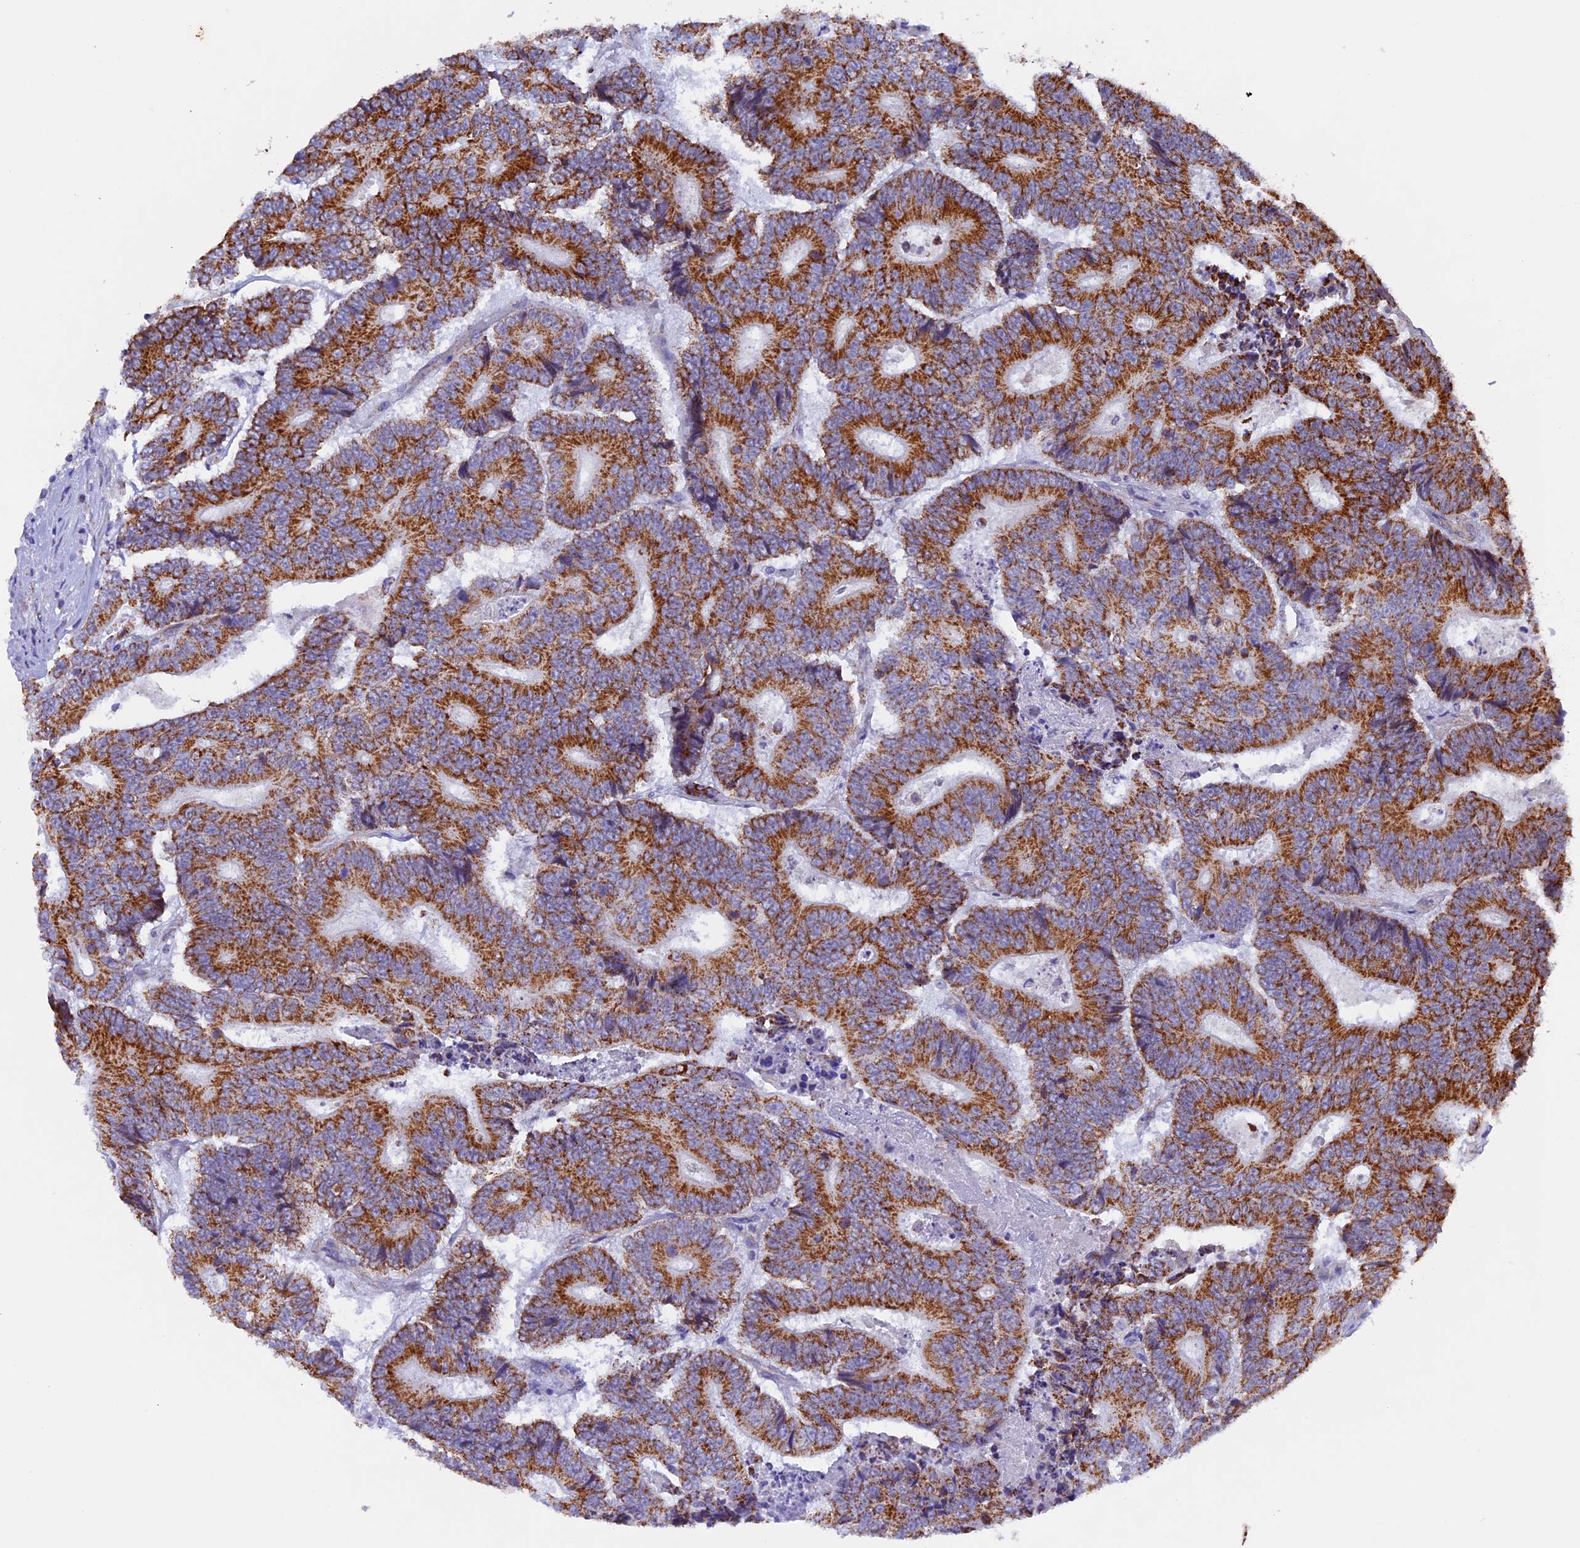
{"staining": {"intensity": "moderate", "quantity": ">75%", "location": "cytoplasmic/membranous"}, "tissue": "colorectal cancer", "cell_type": "Tumor cells", "image_type": "cancer", "snomed": [{"axis": "morphology", "description": "Adenocarcinoma, NOS"}, {"axis": "topography", "description": "Colon"}], "caption": "IHC (DAB) staining of adenocarcinoma (colorectal) reveals moderate cytoplasmic/membranous protein positivity in approximately >75% of tumor cells.", "gene": "TFAM", "patient": {"sex": "male", "age": 83}}